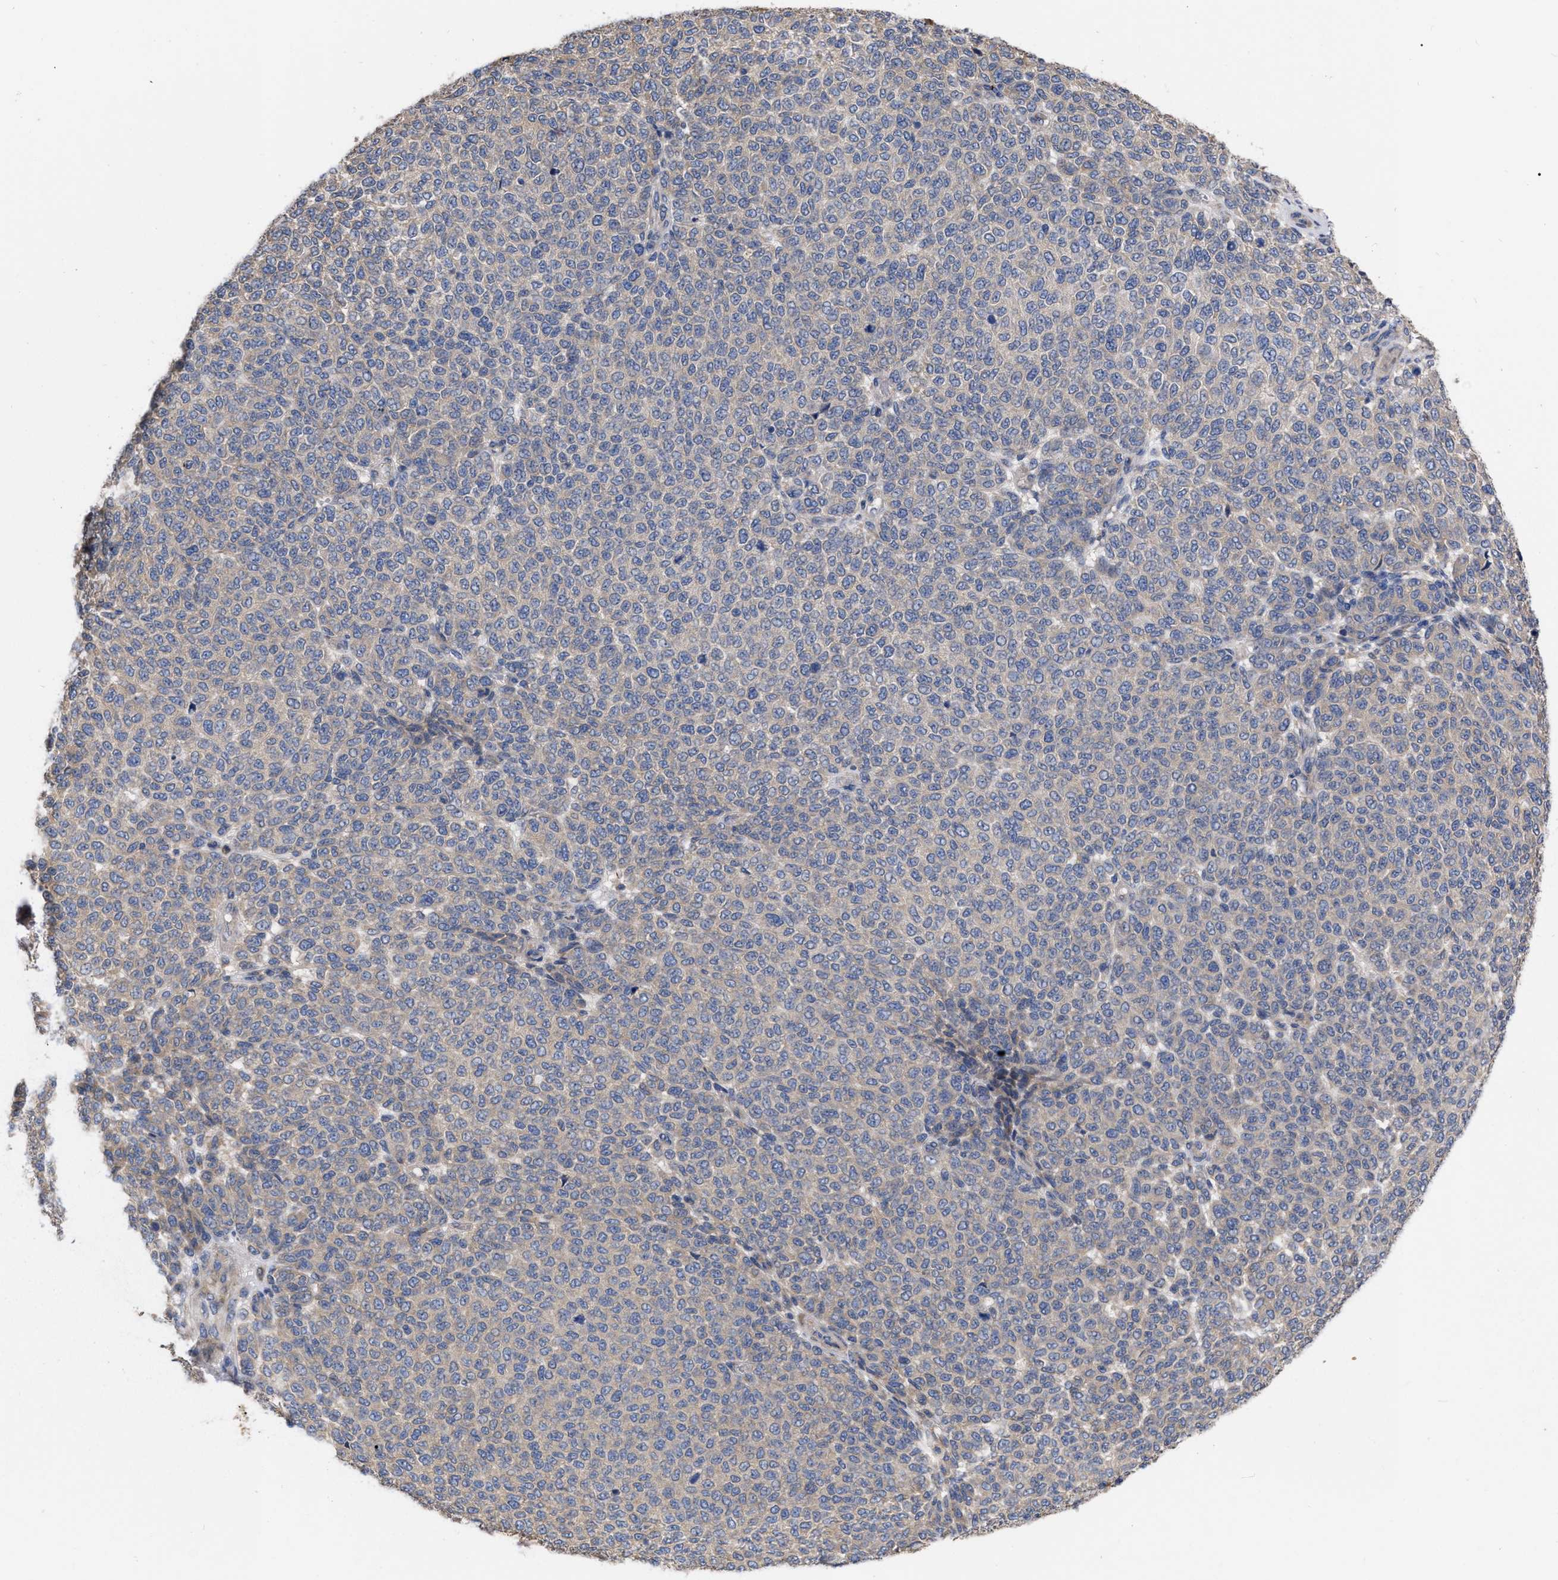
{"staining": {"intensity": "weak", "quantity": "<25%", "location": "cytoplasmic/membranous"}, "tissue": "melanoma", "cell_type": "Tumor cells", "image_type": "cancer", "snomed": [{"axis": "morphology", "description": "Malignant melanoma, NOS"}, {"axis": "topography", "description": "Skin"}], "caption": "Immunohistochemistry (IHC) of malignant melanoma exhibits no staining in tumor cells.", "gene": "MLST8", "patient": {"sex": "male", "age": 59}}